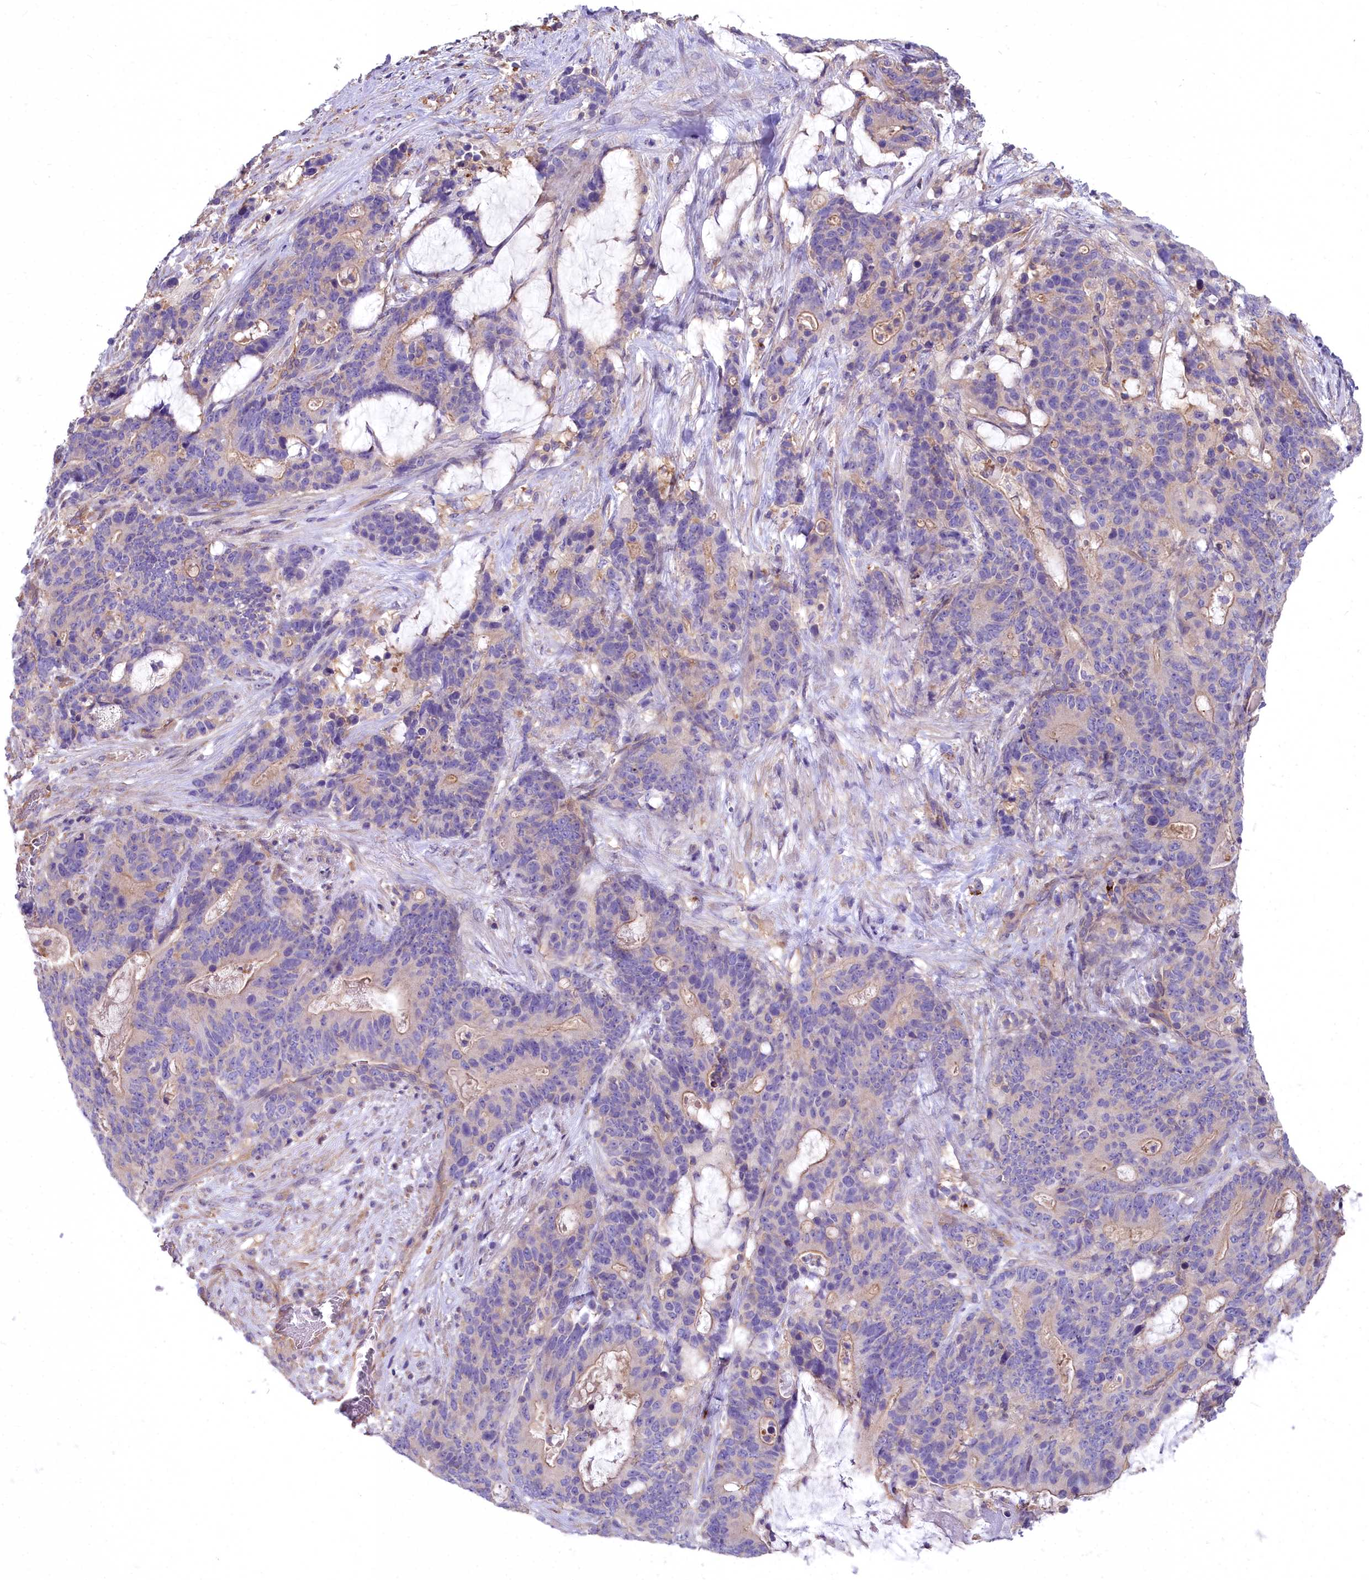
{"staining": {"intensity": "weak", "quantity": "<25%", "location": "cytoplasmic/membranous"}, "tissue": "stomach cancer", "cell_type": "Tumor cells", "image_type": "cancer", "snomed": [{"axis": "morphology", "description": "Normal tissue, NOS"}, {"axis": "morphology", "description": "Adenocarcinoma, NOS"}, {"axis": "topography", "description": "Stomach"}], "caption": "Immunohistochemistry (IHC) of adenocarcinoma (stomach) displays no positivity in tumor cells.", "gene": "HLA-DOA", "patient": {"sex": "female", "age": 64}}